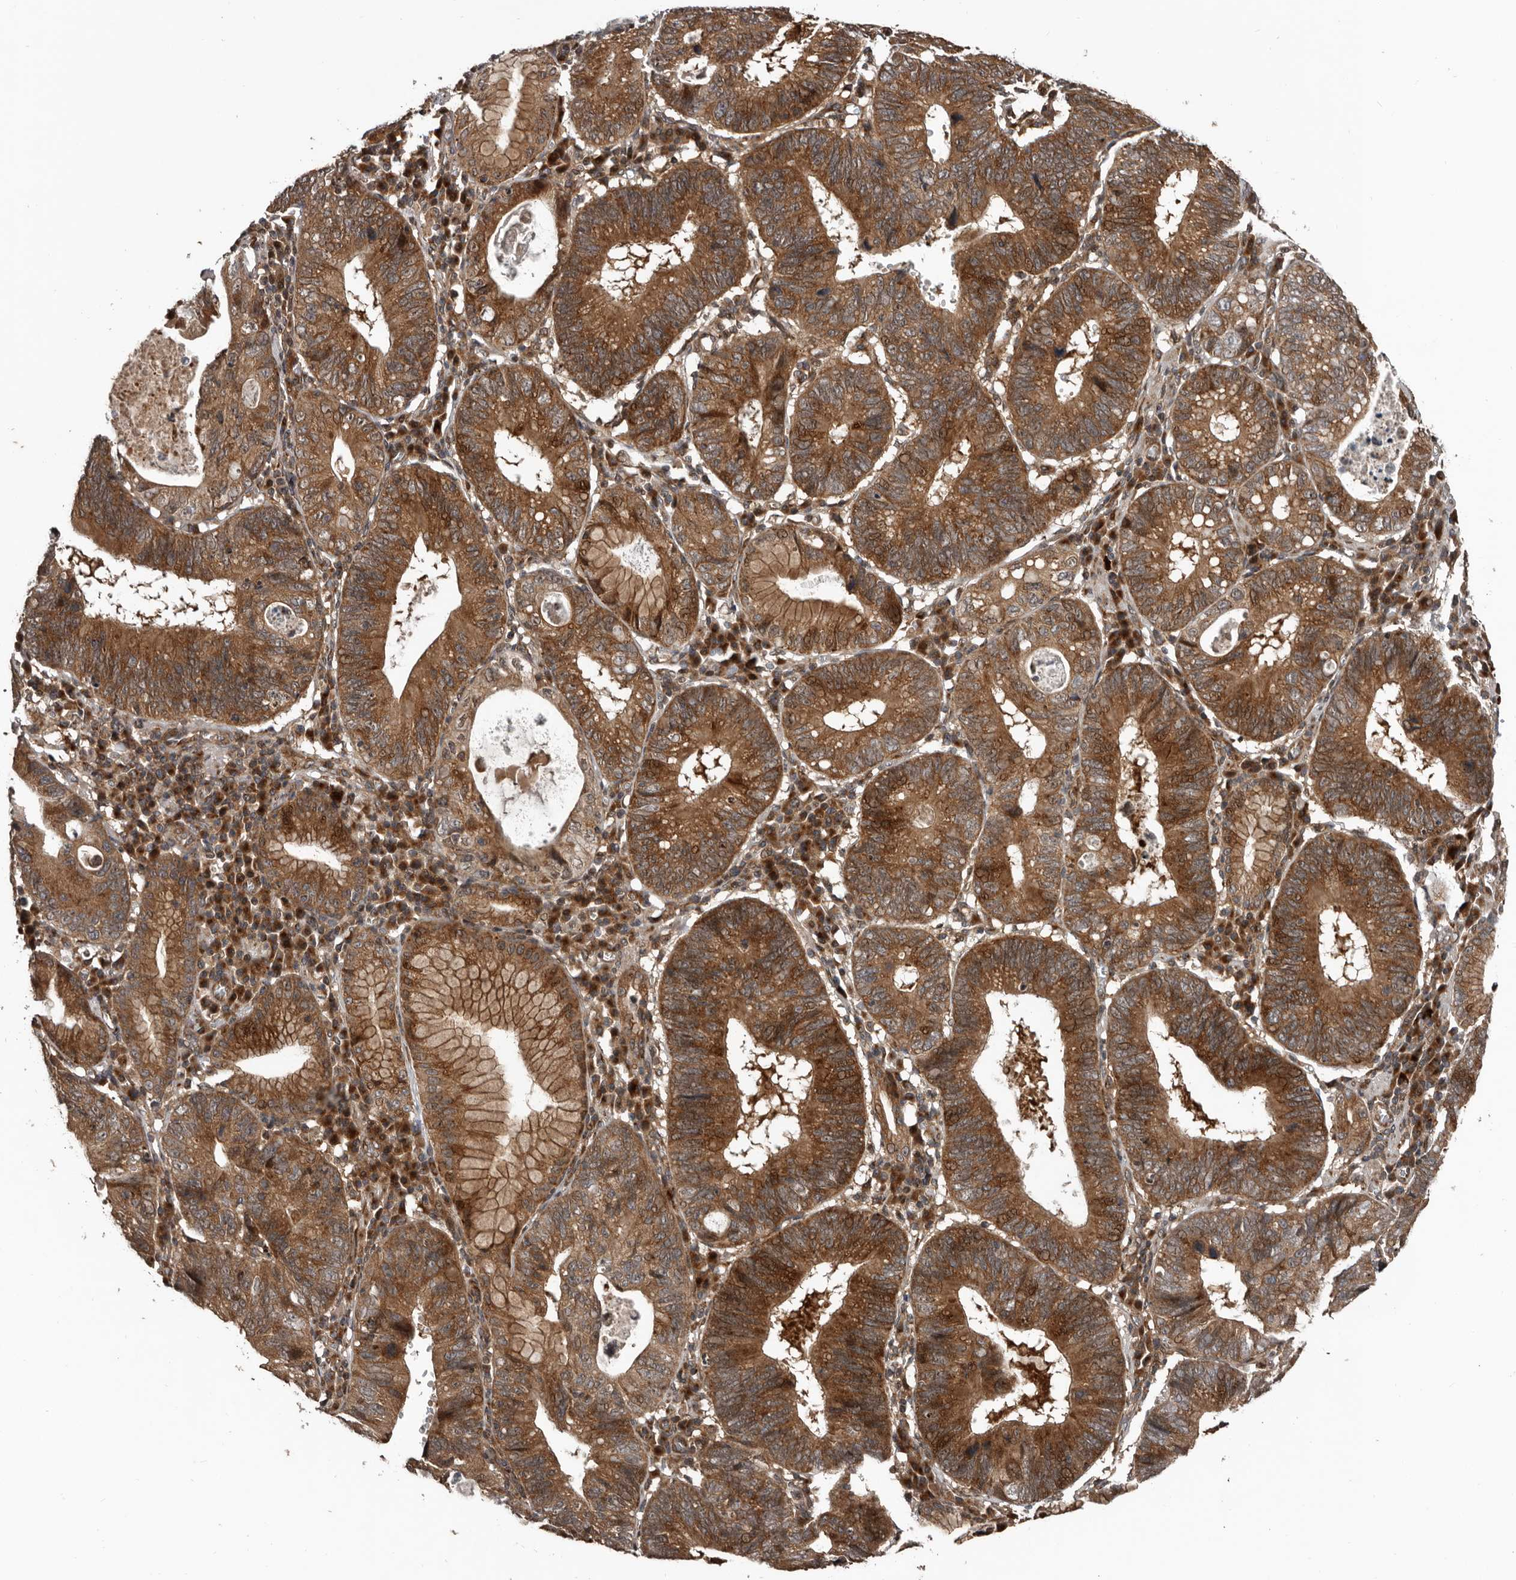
{"staining": {"intensity": "strong", "quantity": ">75%", "location": "cytoplasmic/membranous"}, "tissue": "stomach cancer", "cell_type": "Tumor cells", "image_type": "cancer", "snomed": [{"axis": "morphology", "description": "Adenocarcinoma, NOS"}, {"axis": "topography", "description": "Stomach"}], "caption": "This is a photomicrograph of IHC staining of stomach cancer, which shows strong expression in the cytoplasmic/membranous of tumor cells.", "gene": "CCDC190", "patient": {"sex": "male", "age": 59}}